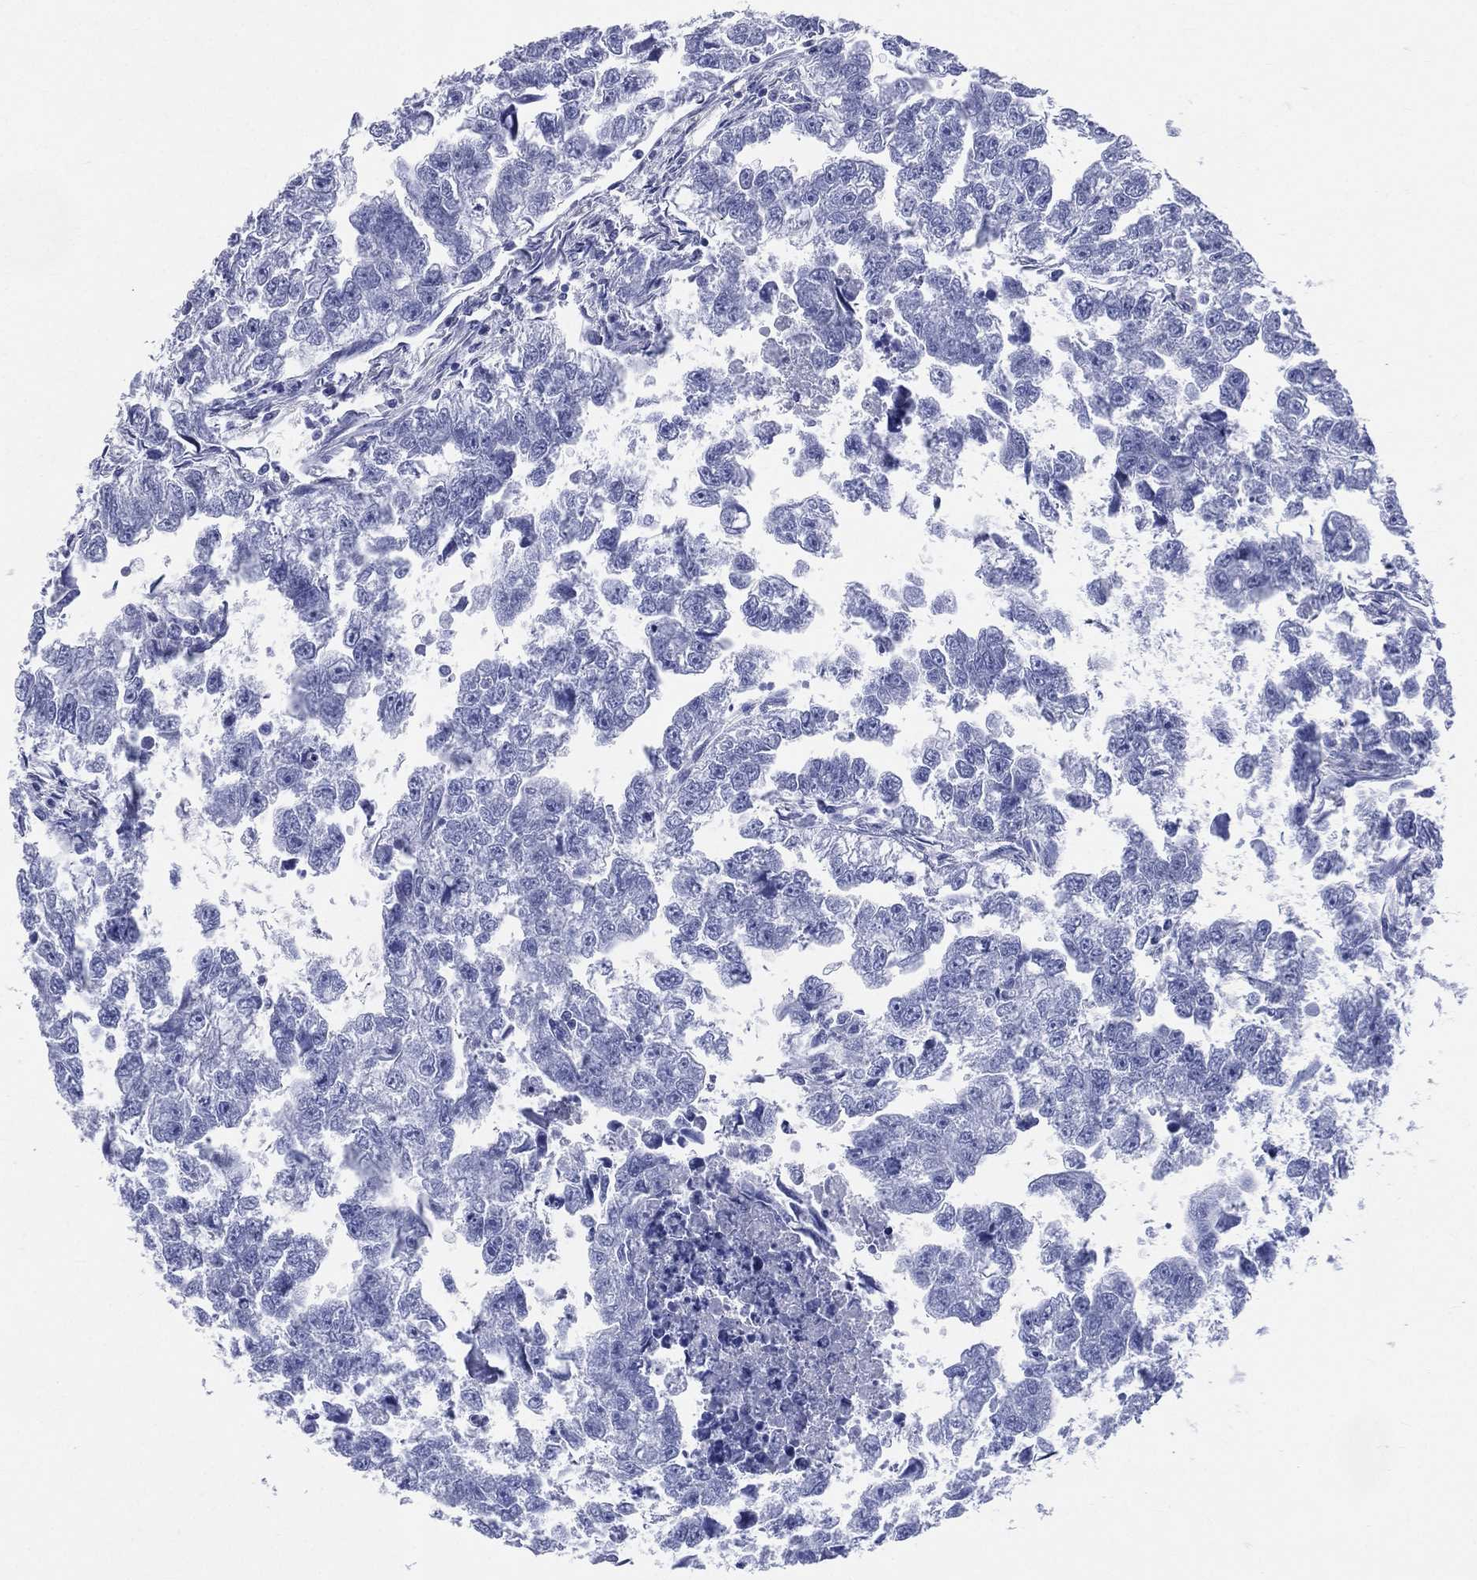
{"staining": {"intensity": "negative", "quantity": "none", "location": "none"}, "tissue": "testis cancer", "cell_type": "Tumor cells", "image_type": "cancer", "snomed": [{"axis": "morphology", "description": "Carcinoma, Embryonal, NOS"}, {"axis": "morphology", "description": "Teratoma, malignant, NOS"}, {"axis": "topography", "description": "Testis"}], "caption": "Image shows no protein positivity in tumor cells of teratoma (malignant) (testis) tissue. (DAB (3,3'-diaminobenzidine) IHC visualized using brightfield microscopy, high magnification).", "gene": "SYP", "patient": {"sex": "male", "age": 44}}